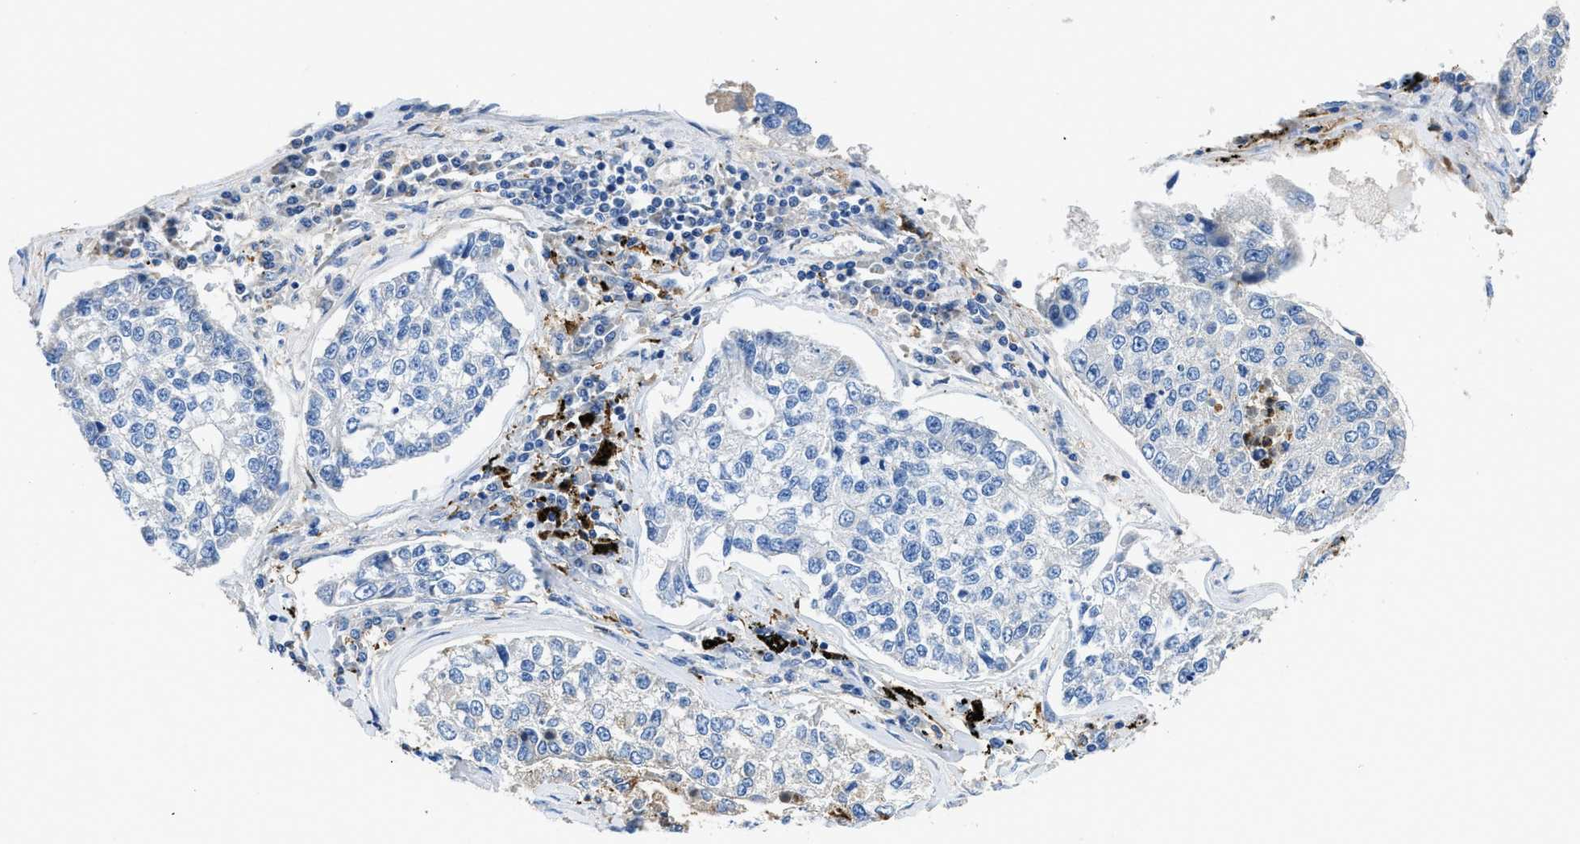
{"staining": {"intensity": "negative", "quantity": "none", "location": "none"}, "tissue": "lung cancer", "cell_type": "Tumor cells", "image_type": "cancer", "snomed": [{"axis": "morphology", "description": "Adenocarcinoma, NOS"}, {"axis": "topography", "description": "Lung"}], "caption": "Tumor cells show no significant staining in lung cancer (adenocarcinoma). (DAB IHC visualized using brightfield microscopy, high magnification).", "gene": "NEB", "patient": {"sex": "male", "age": 49}}